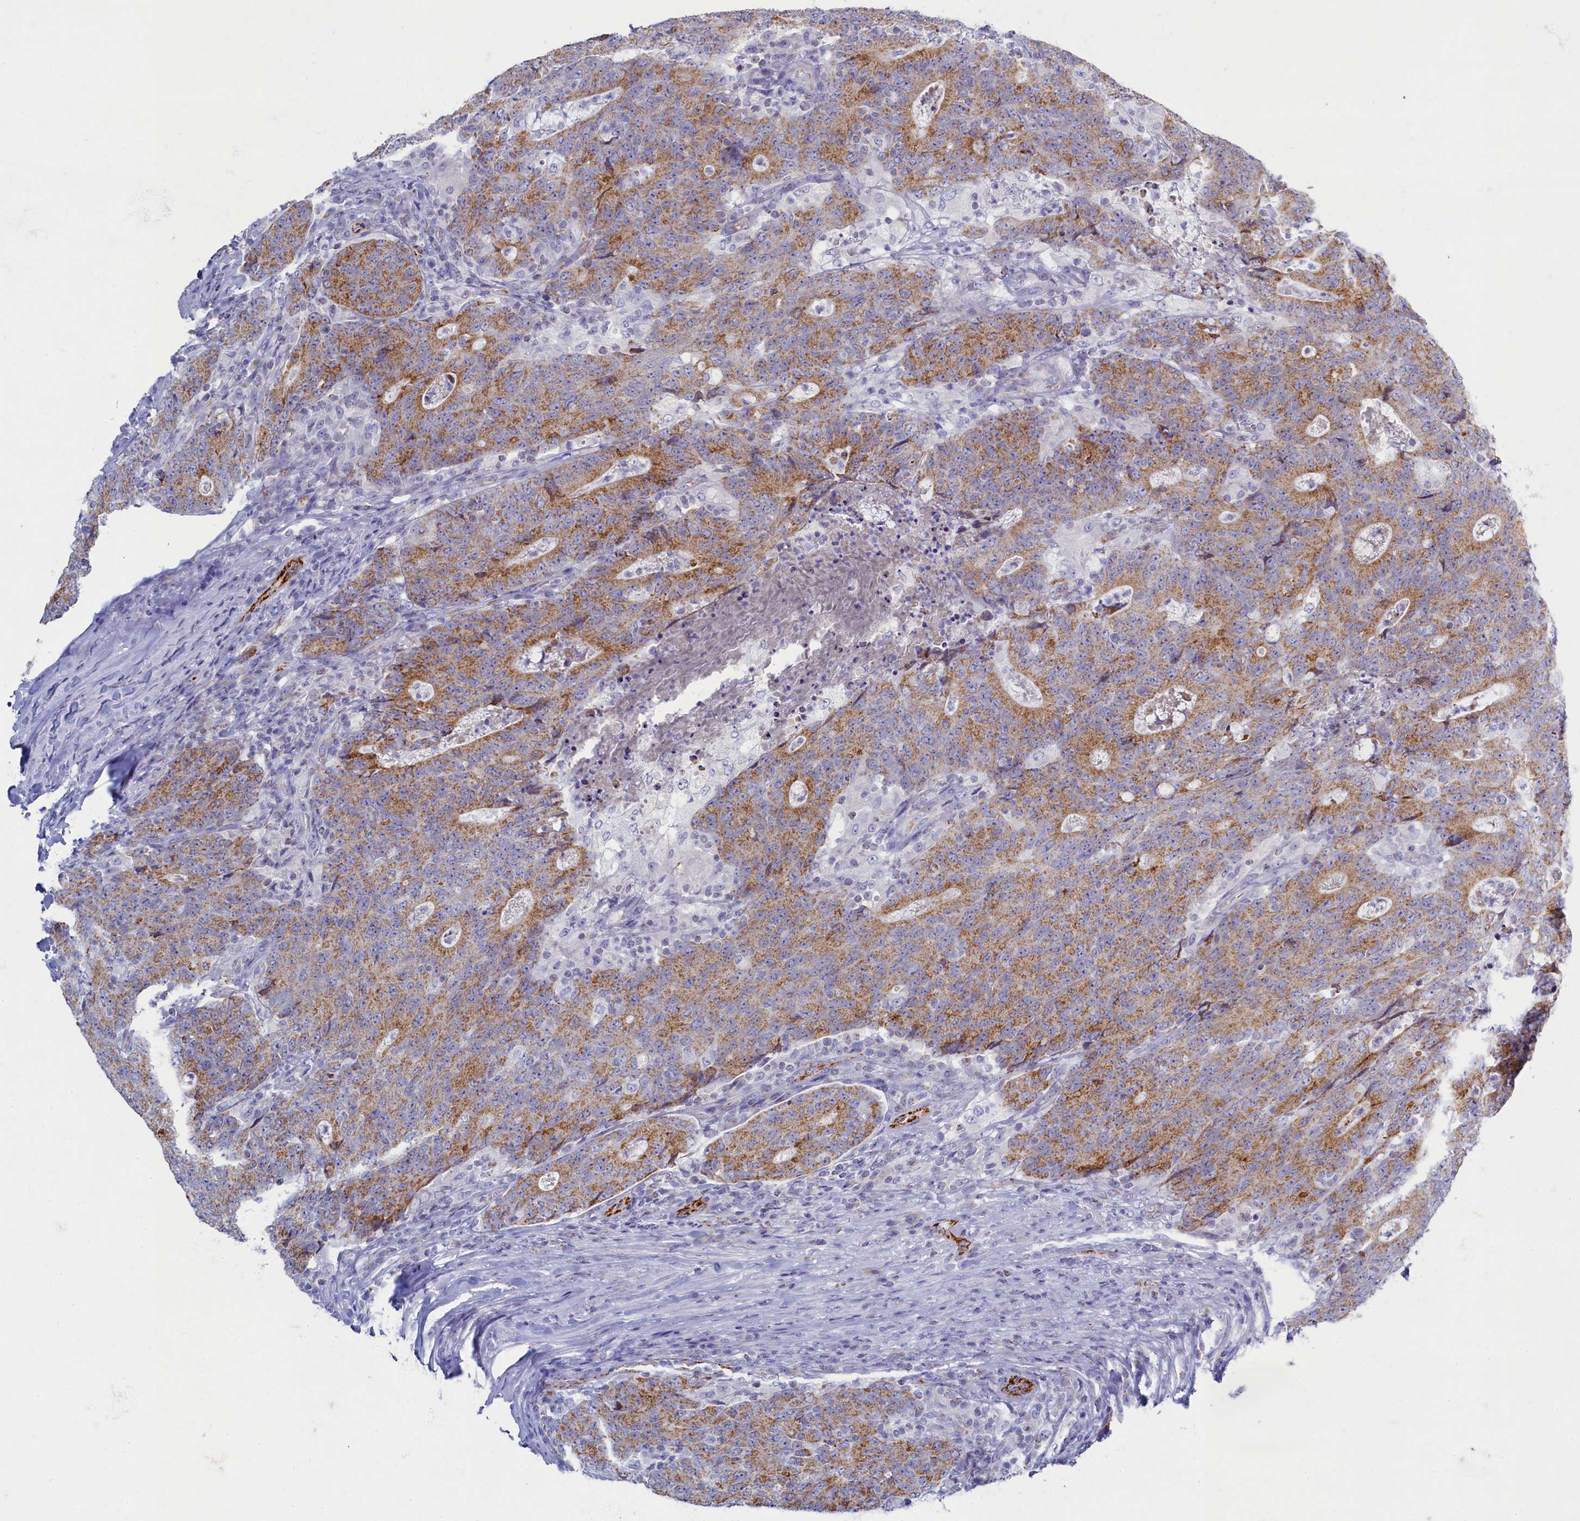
{"staining": {"intensity": "moderate", "quantity": ">75%", "location": "cytoplasmic/membranous"}, "tissue": "colorectal cancer", "cell_type": "Tumor cells", "image_type": "cancer", "snomed": [{"axis": "morphology", "description": "Adenocarcinoma, NOS"}, {"axis": "topography", "description": "Colon"}], "caption": "About >75% of tumor cells in adenocarcinoma (colorectal) reveal moderate cytoplasmic/membranous protein positivity as visualized by brown immunohistochemical staining.", "gene": "OCIAD2", "patient": {"sex": "female", "age": 75}}